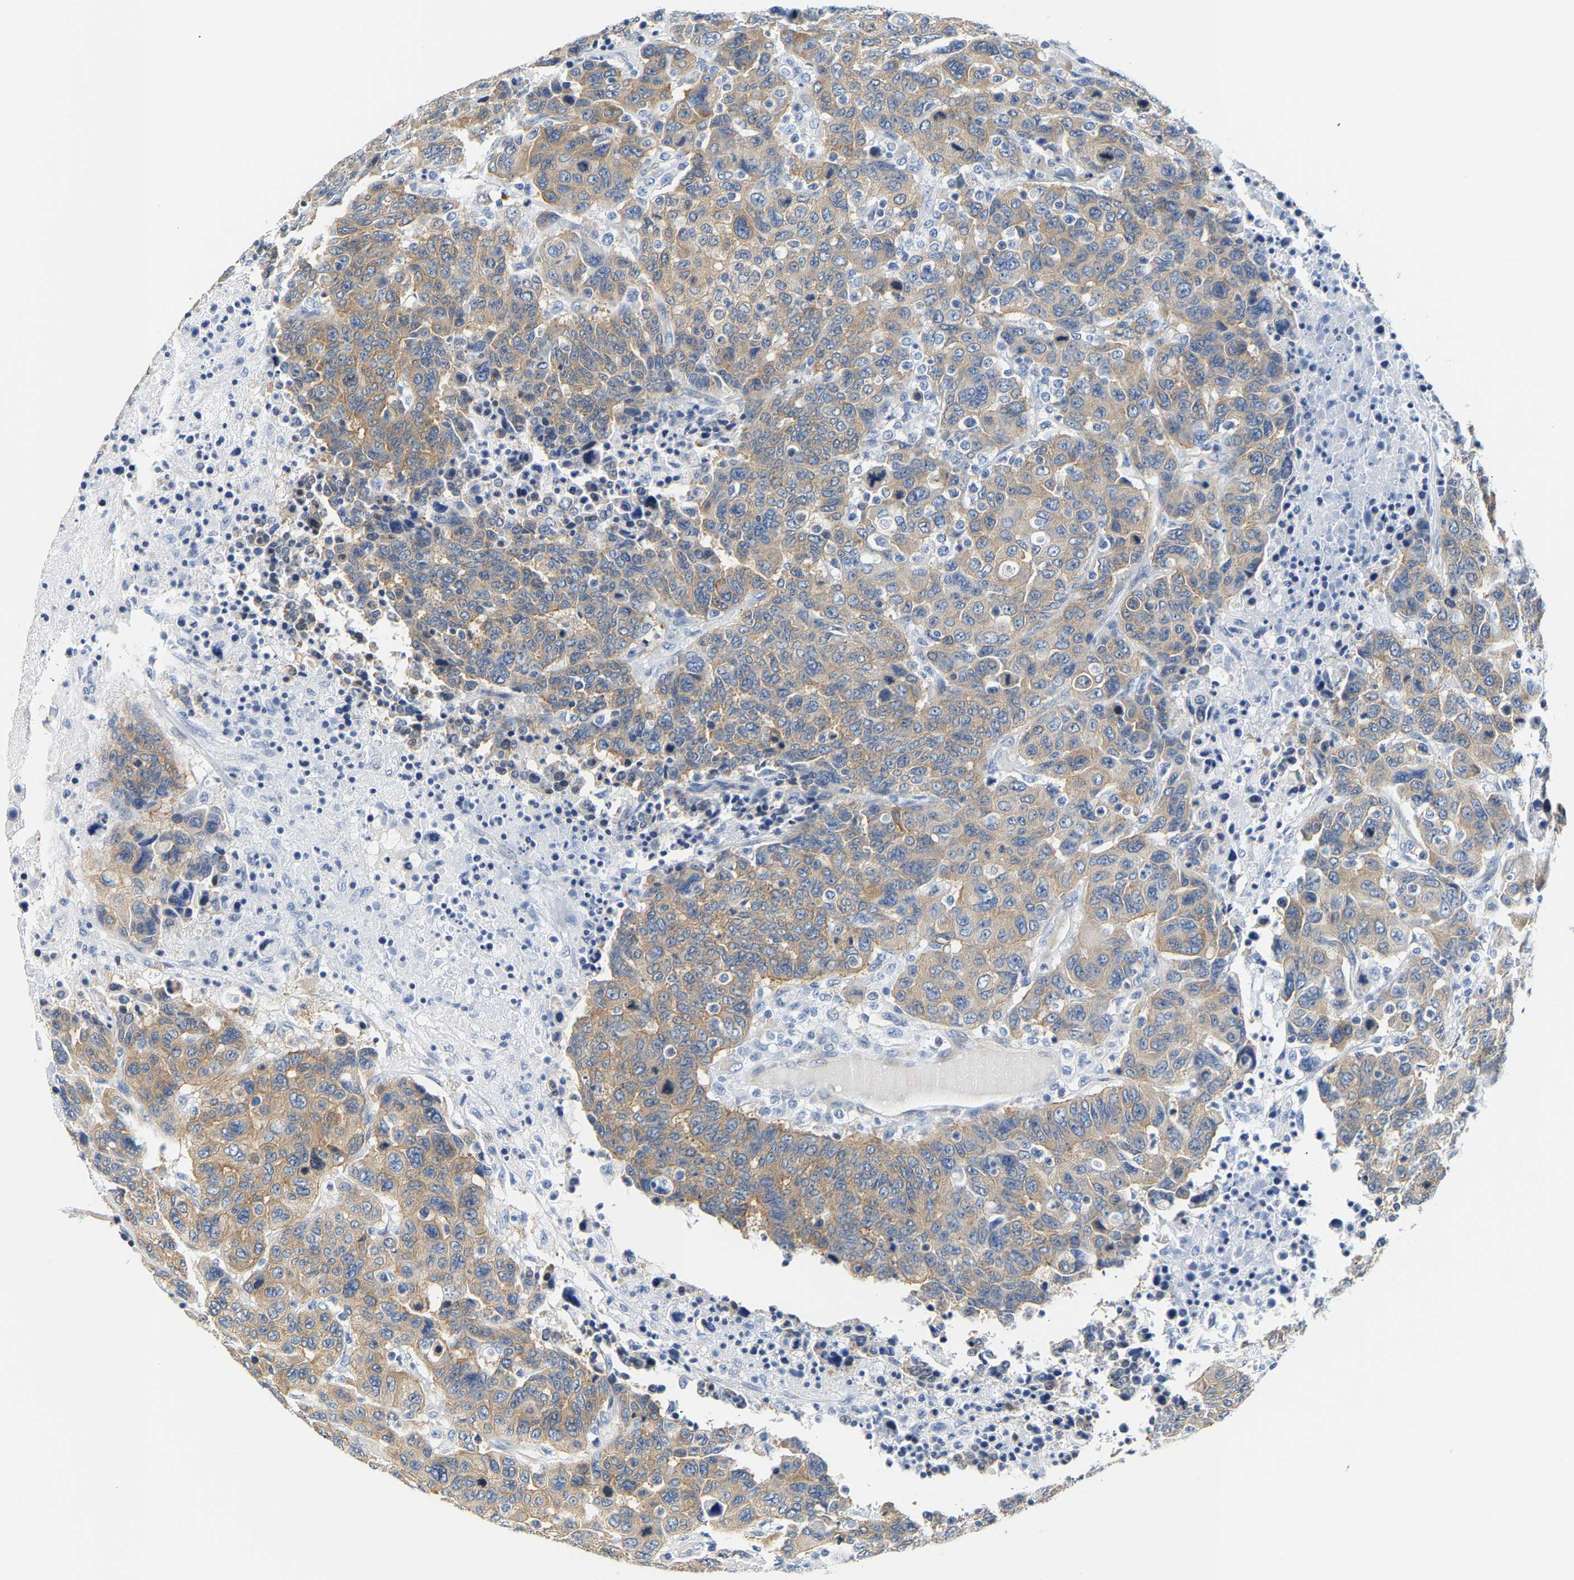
{"staining": {"intensity": "moderate", "quantity": "<25%", "location": "cytoplasmic/membranous"}, "tissue": "breast cancer", "cell_type": "Tumor cells", "image_type": "cancer", "snomed": [{"axis": "morphology", "description": "Duct carcinoma"}, {"axis": "topography", "description": "Breast"}], "caption": "Protein analysis of breast intraductal carcinoma tissue shows moderate cytoplasmic/membranous staining in approximately <25% of tumor cells.", "gene": "PAWR", "patient": {"sex": "female", "age": 37}}